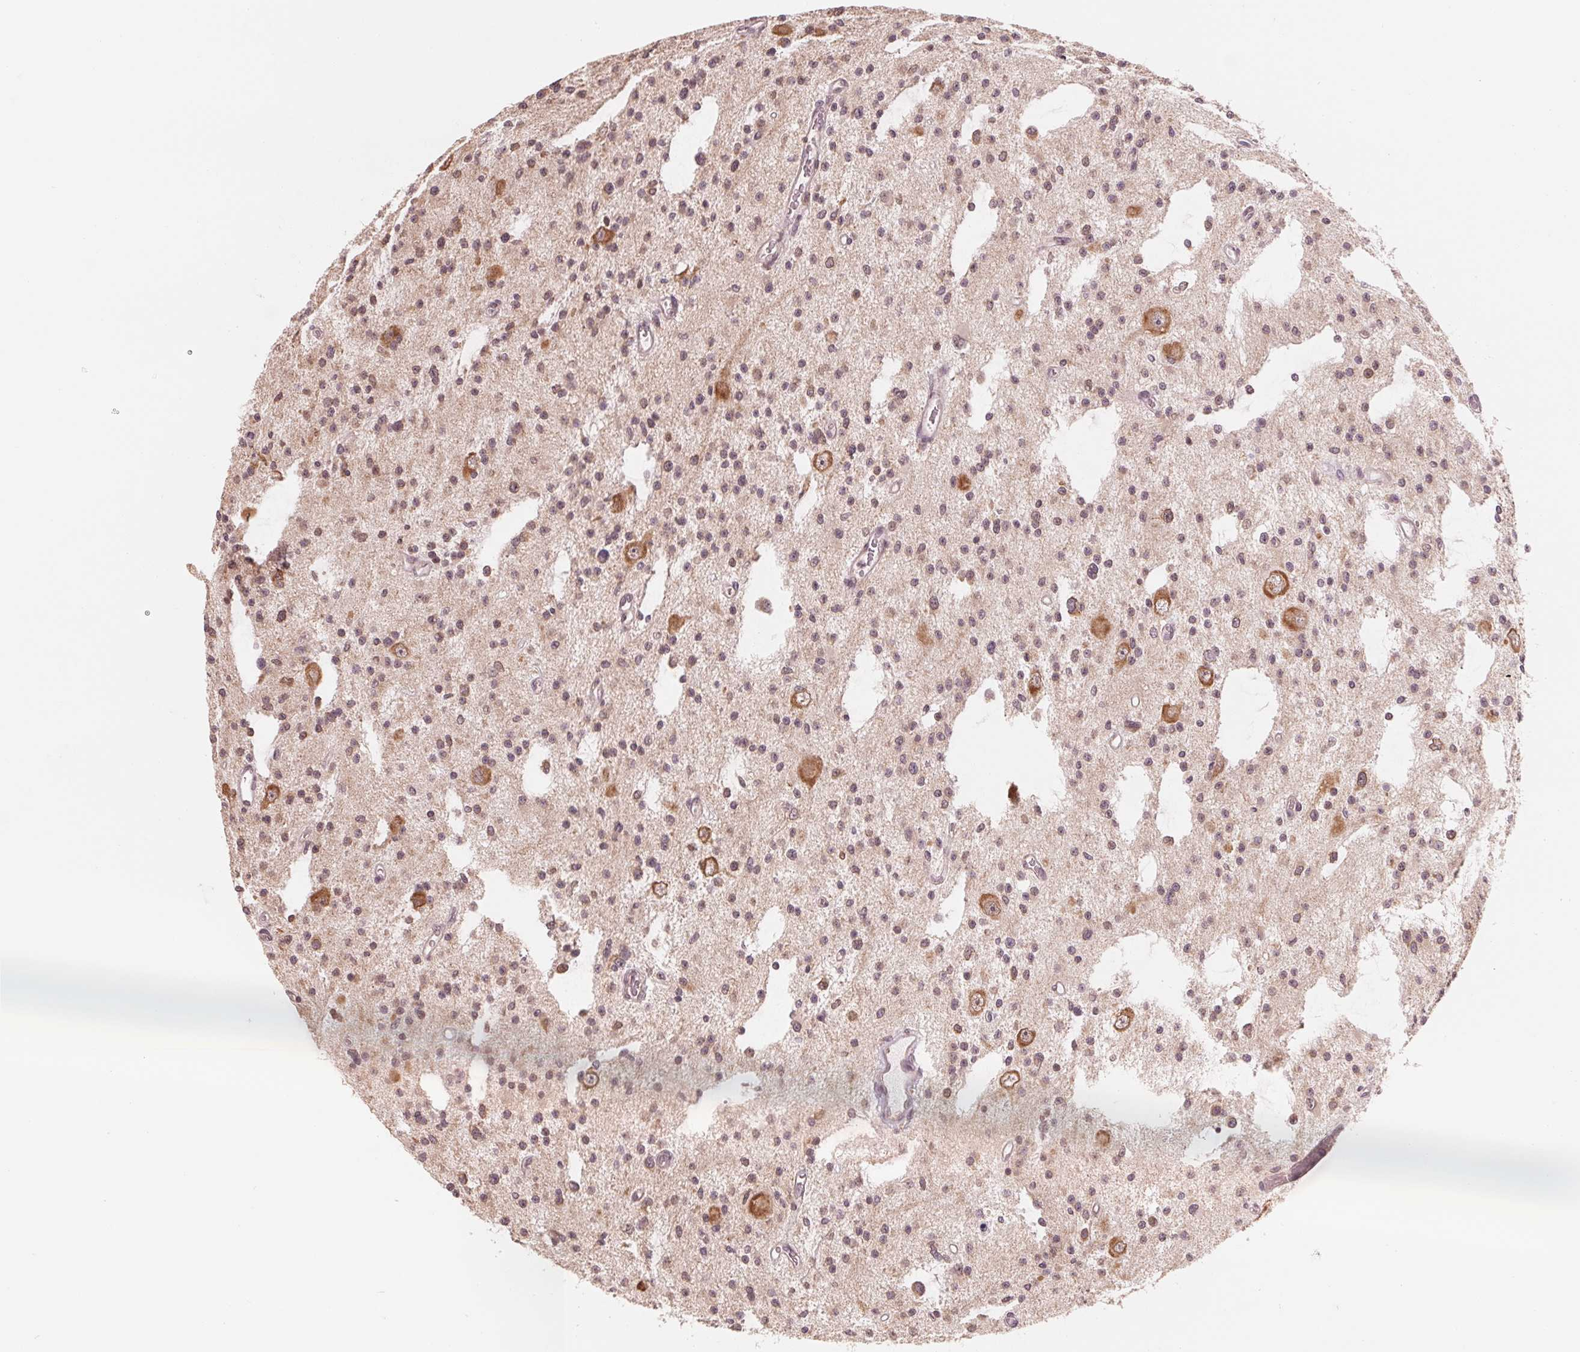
{"staining": {"intensity": "weak", "quantity": "25%-75%", "location": "nuclear"}, "tissue": "glioma", "cell_type": "Tumor cells", "image_type": "cancer", "snomed": [{"axis": "morphology", "description": "Glioma, malignant, Low grade"}, {"axis": "topography", "description": "Brain"}], "caption": "Immunohistochemical staining of glioma exhibits weak nuclear protein expression in approximately 25%-75% of tumor cells. (DAB = brown stain, brightfield microscopy at high magnification).", "gene": "GIGYF2", "patient": {"sex": "male", "age": 43}}